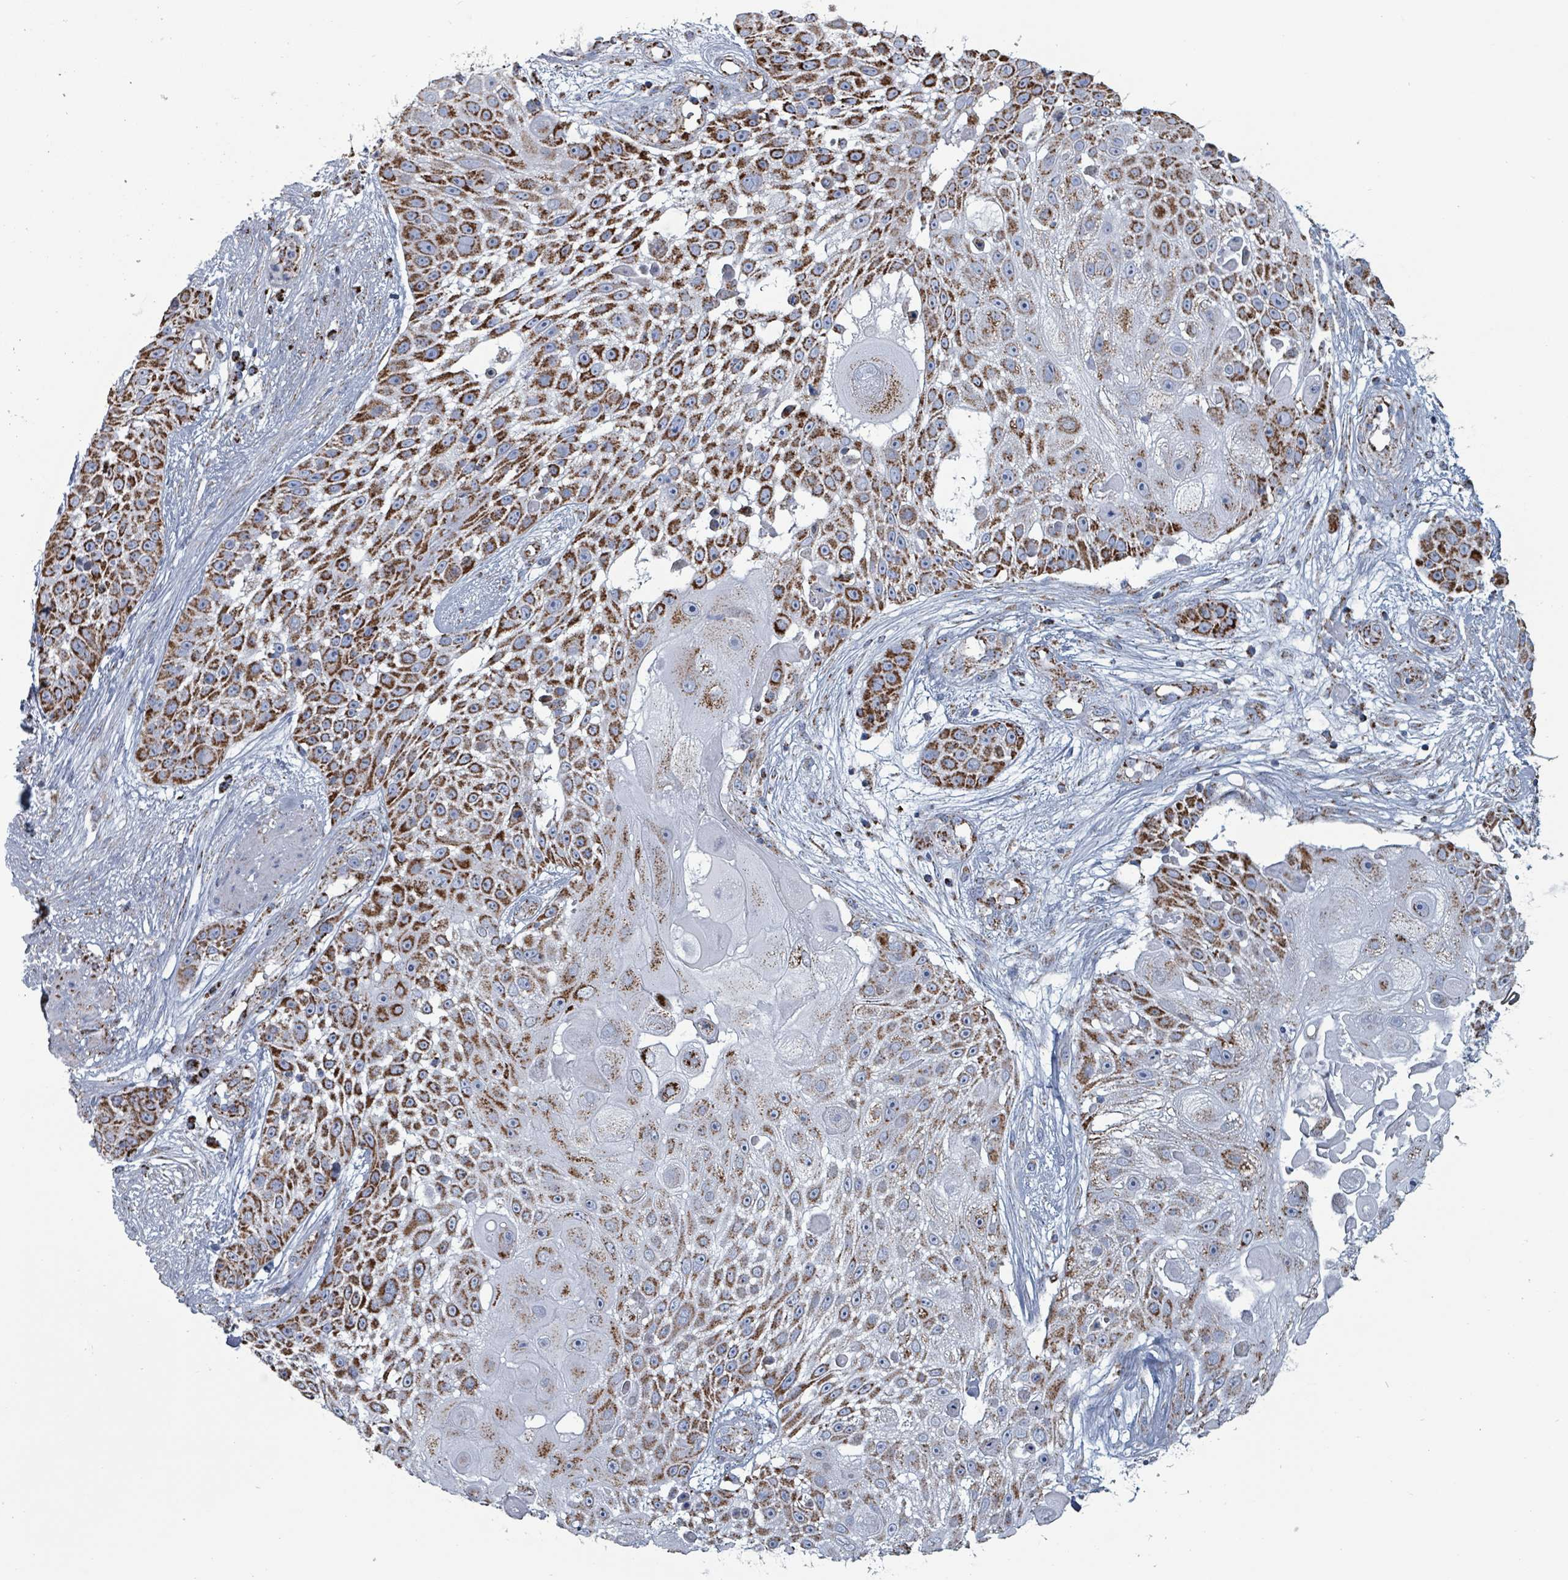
{"staining": {"intensity": "strong", "quantity": ">75%", "location": "cytoplasmic/membranous"}, "tissue": "skin cancer", "cell_type": "Tumor cells", "image_type": "cancer", "snomed": [{"axis": "morphology", "description": "Squamous cell carcinoma, NOS"}, {"axis": "topography", "description": "Skin"}], "caption": "Immunohistochemistry of squamous cell carcinoma (skin) displays high levels of strong cytoplasmic/membranous positivity in about >75% of tumor cells.", "gene": "IDH3B", "patient": {"sex": "female", "age": 86}}